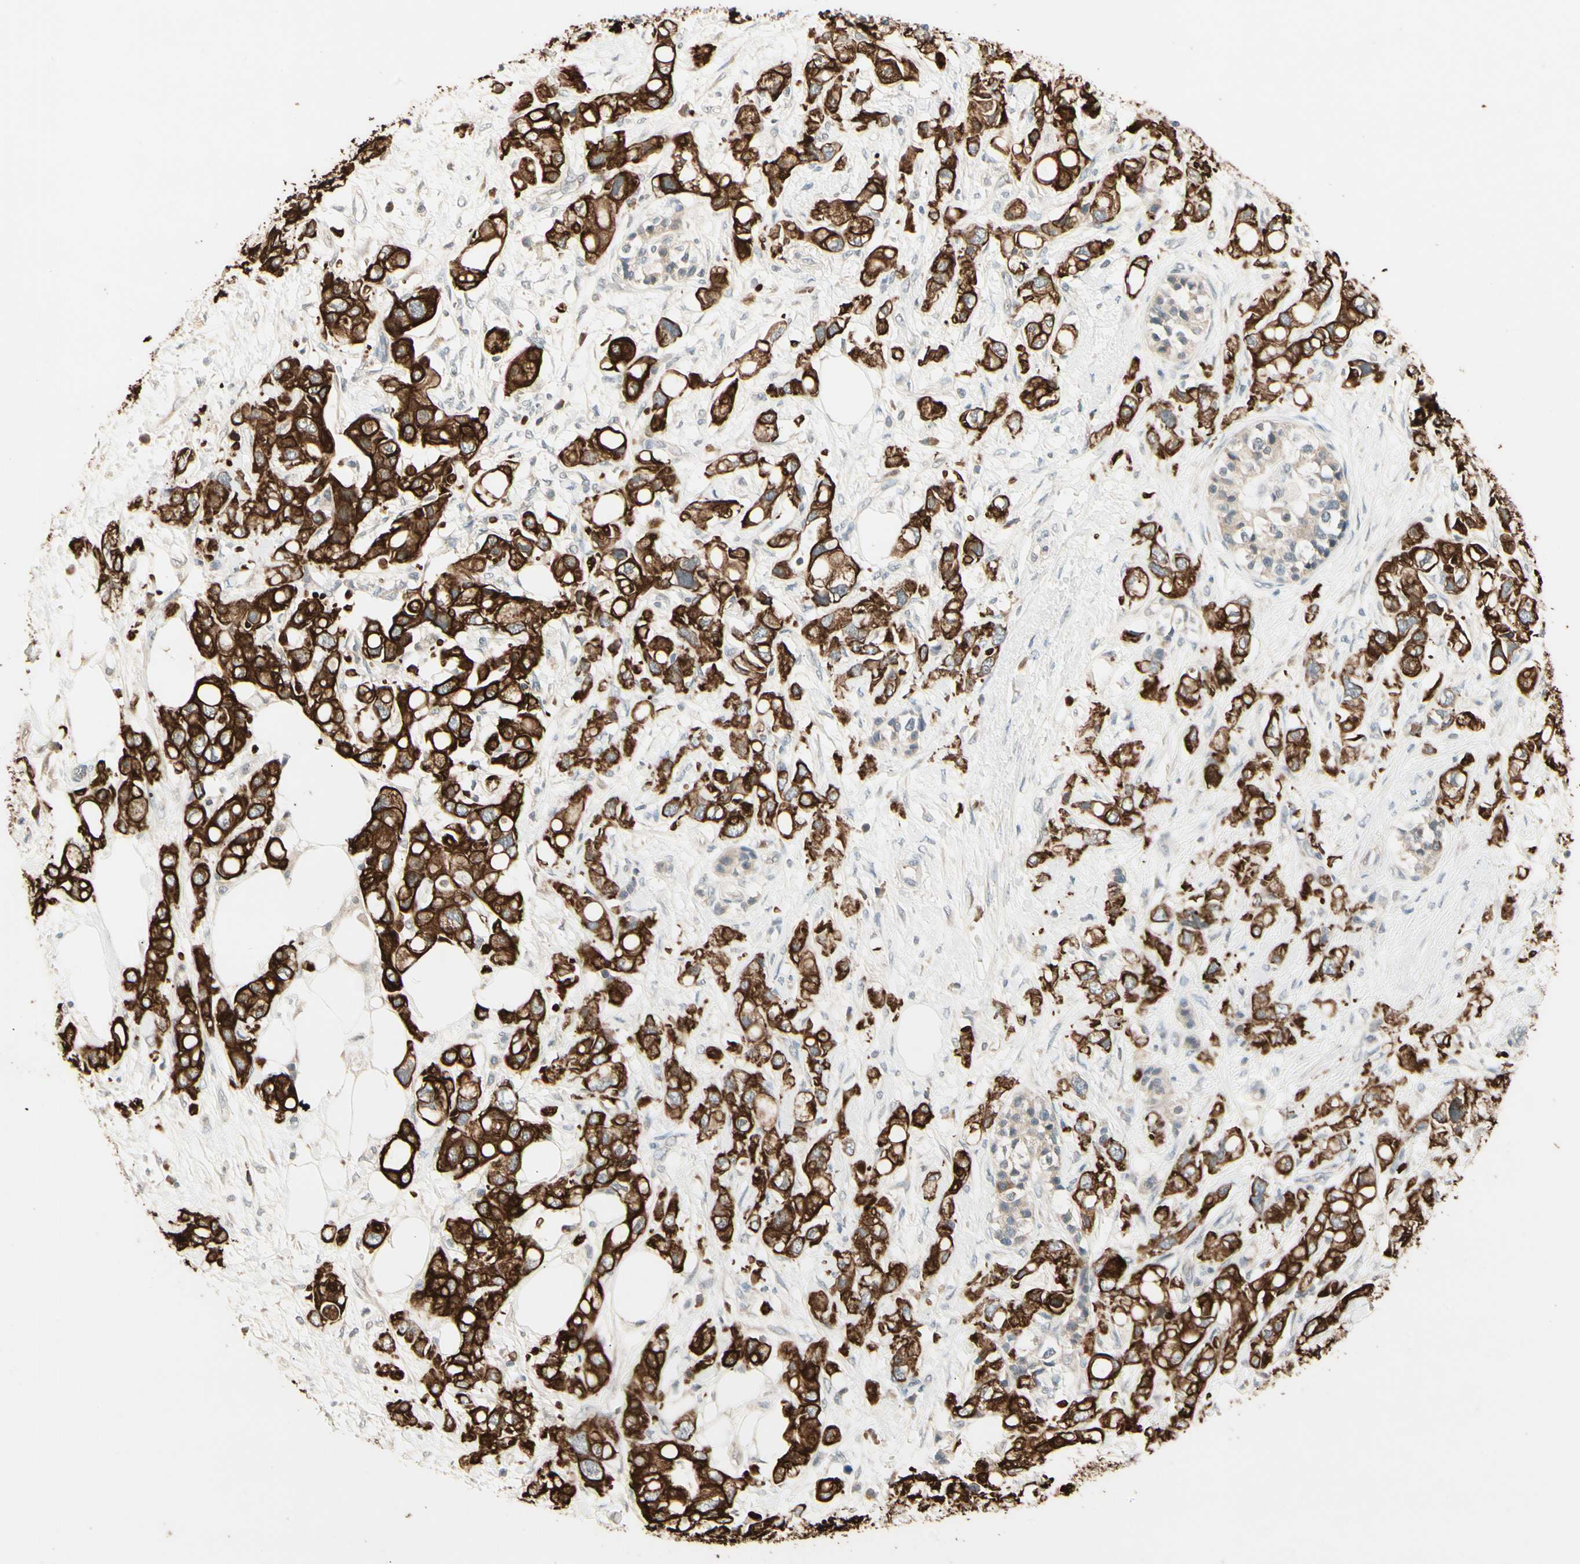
{"staining": {"intensity": "strong", "quantity": ">75%", "location": "cytoplasmic/membranous"}, "tissue": "pancreatic cancer", "cell_type": "Tumor cells", "image_type": "cancer", "snomed": [{"axis": "morphology", "description": "Adenocarcinoma, NOS"}, {"axis": "topography", "description": "Pancreas"}], "caption": "The immunohistochemical stain labels strong cytoplasmic/membranous expression in tumor cells of adenocarcinoma (pancreatic) tissue. (IHC, brightfield microscopy, high magnification).", "gene": "SKIL", "patient": {"sex": "female", "age": 56}}